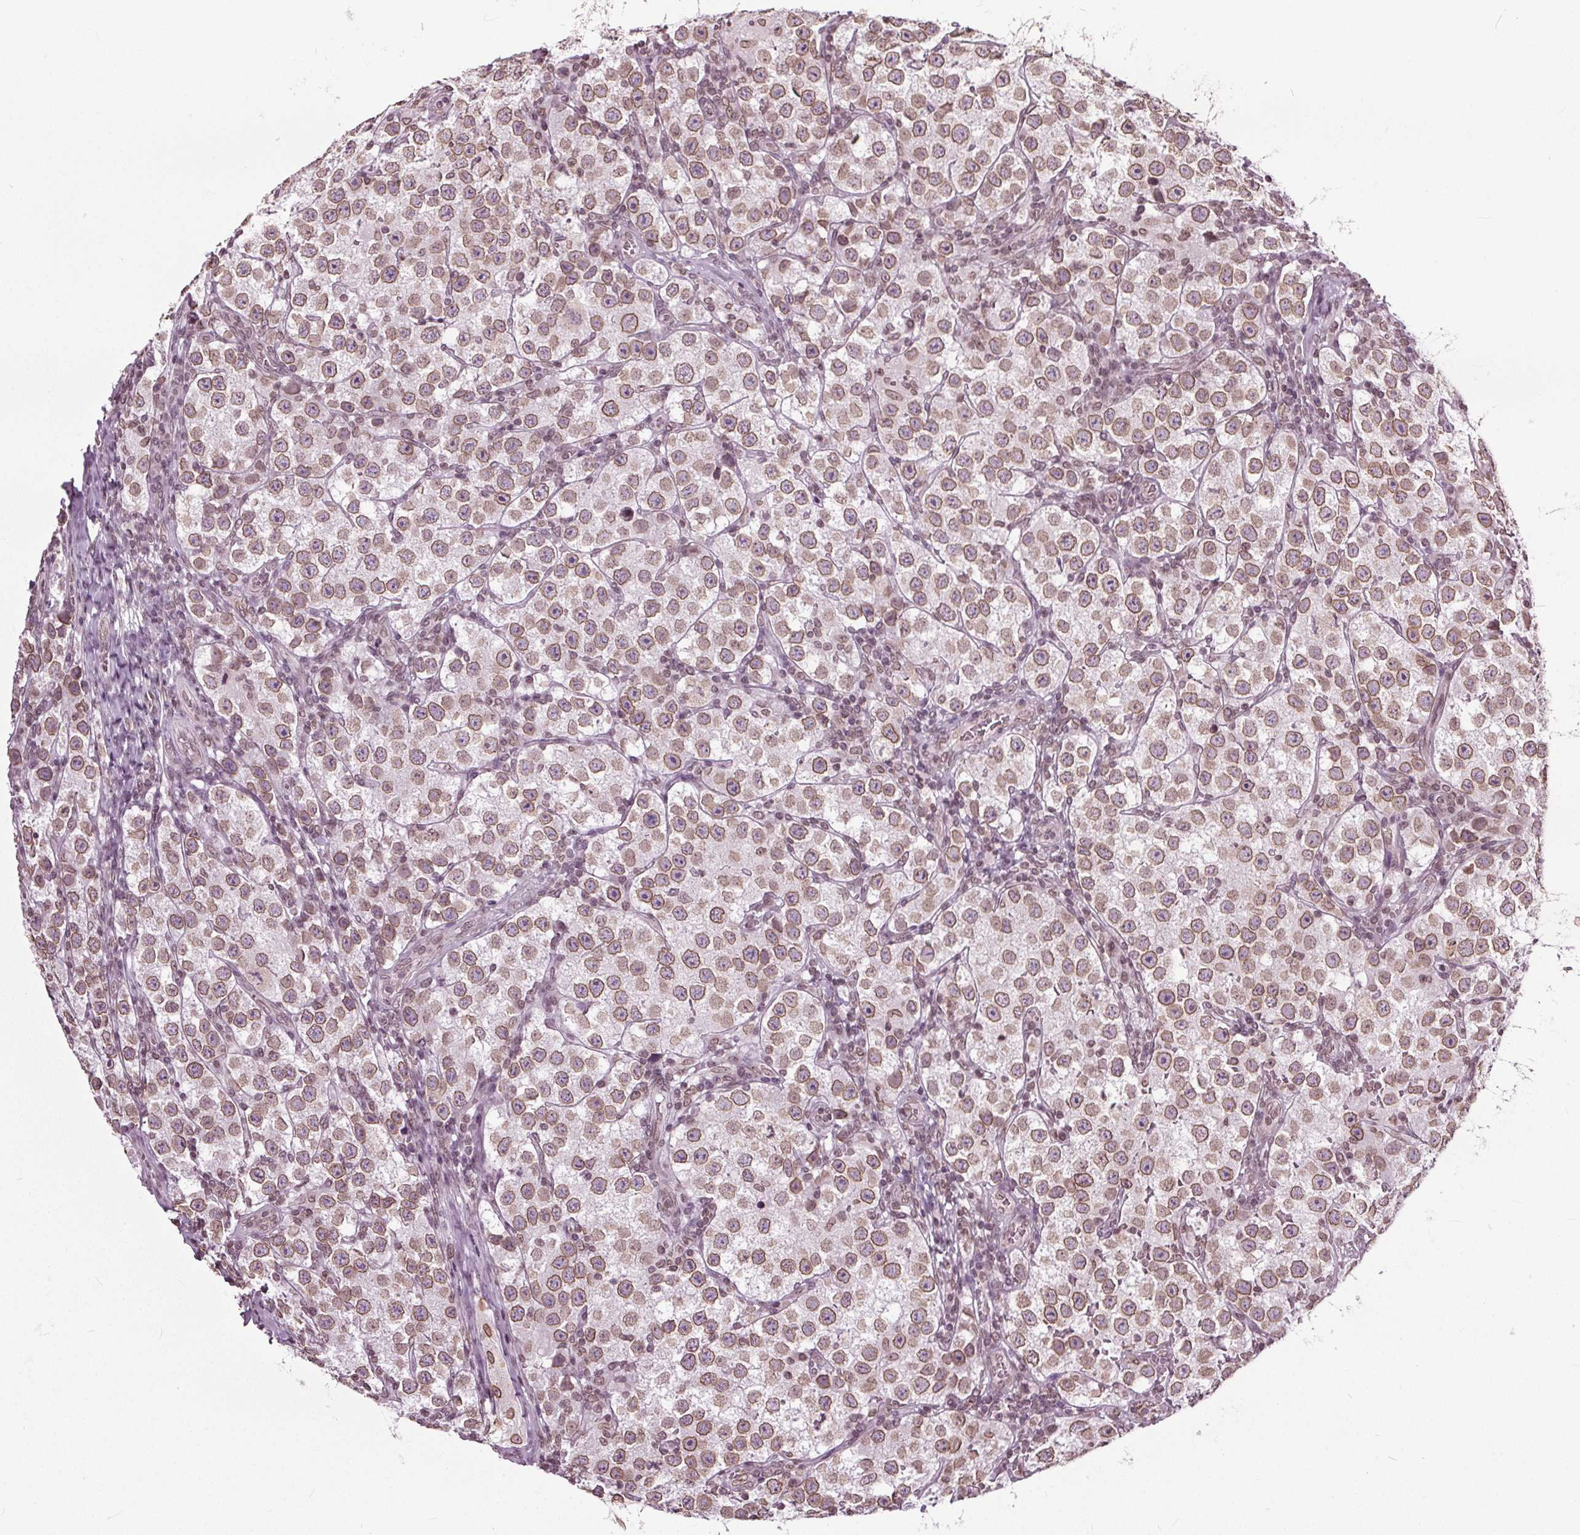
{"staining": {"intensity": "moderate", "quantity": ">75%", "location": "cytoplasmic/membranous,nuclear"}, "tissue": "testis cancer", "cell_type": "Tumor cells", "image_type": "cancer", "snomed": [{"axis": "morphology", "description": "Seminoma, NOS"}, {"axis": "topography", "description": "Testis"}], "caption": "IHC histopathology image of neoplastic tissue: testis seminoma stained using immunohistochemistry (IHC) shows medium levels of moderate protein expression localized specifically in the cytoplasmic/membranous and nuclear of tumor cells, appearing as a cytoplasmic/membranous and nuclear brown color.", "gene": "TTC39C", "patient": {"sex": "male", "age": 37}}